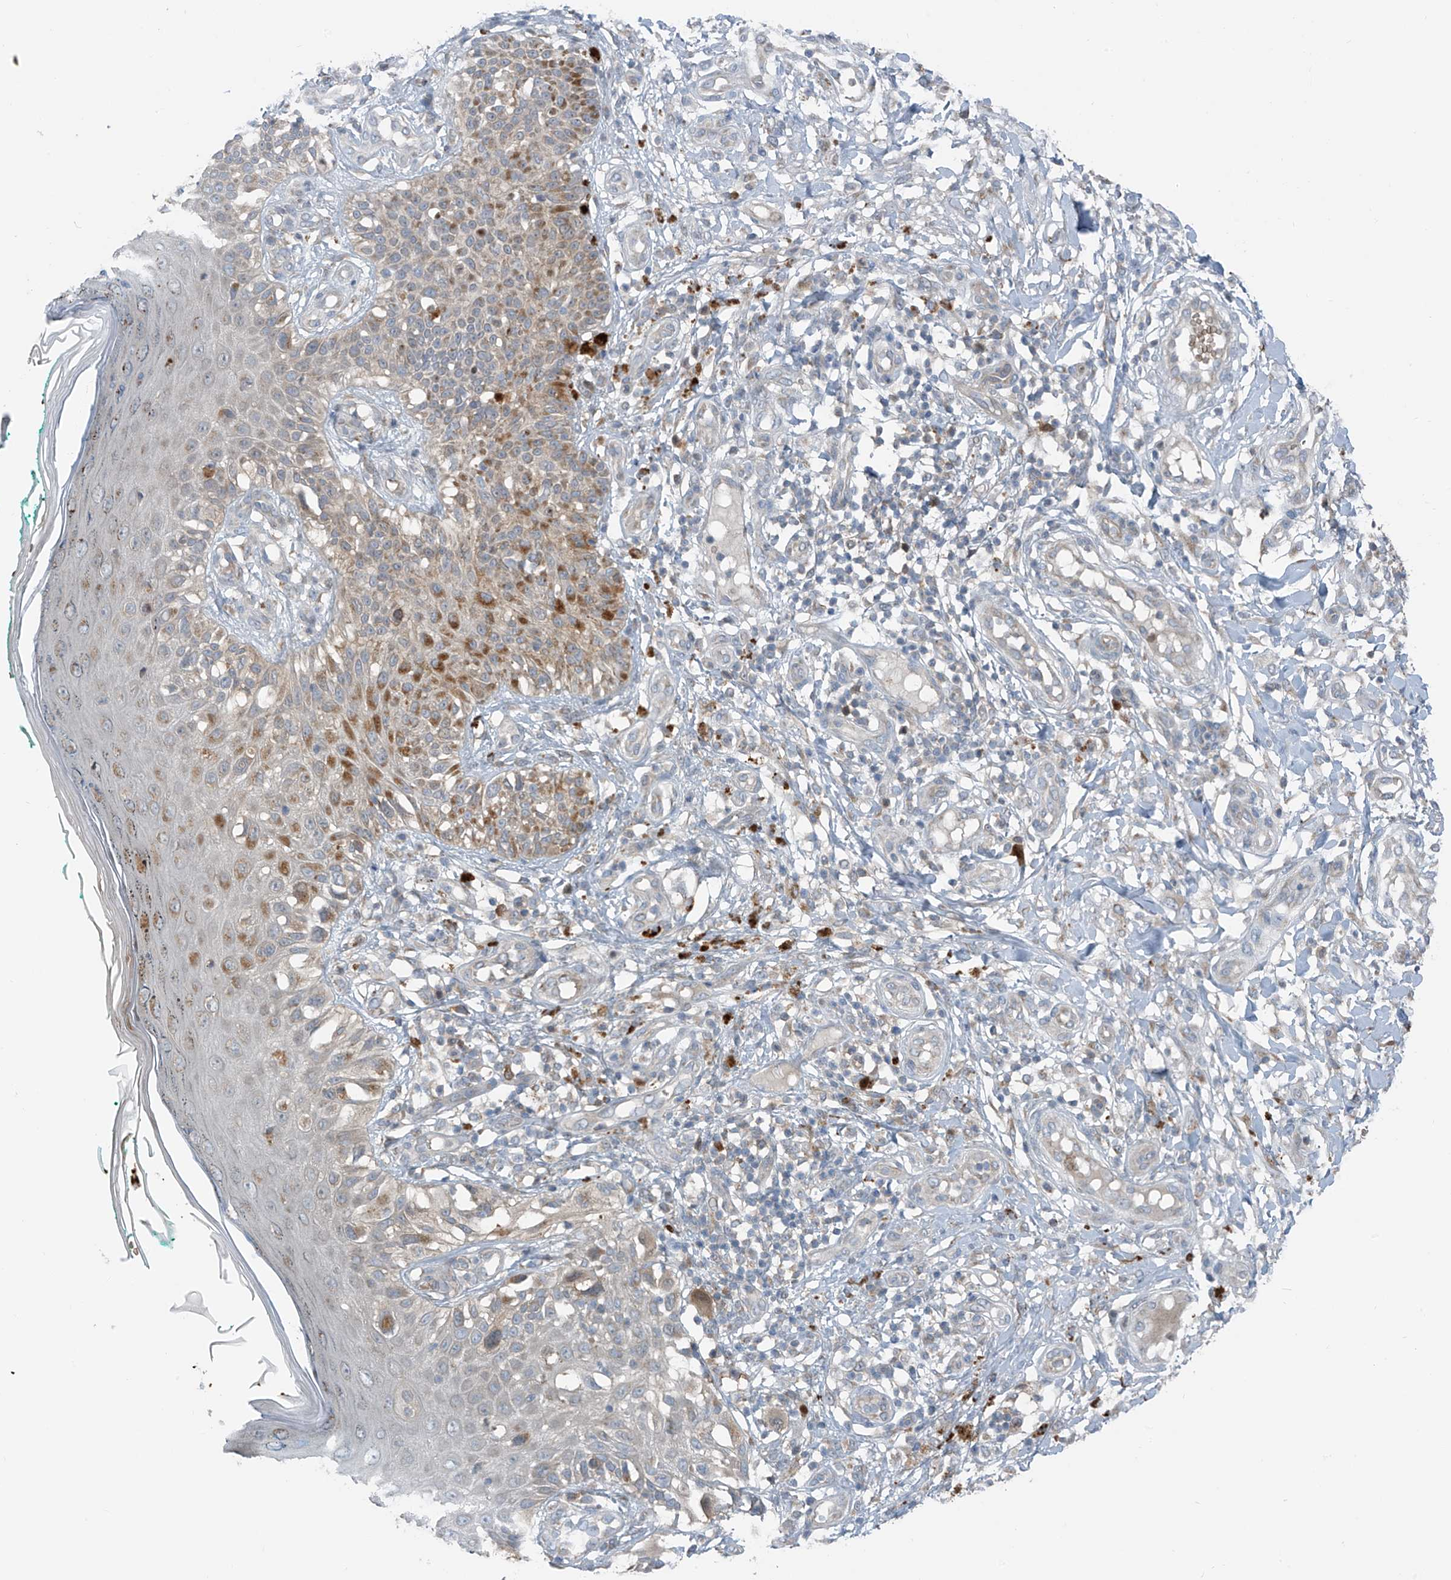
{"staining": {"intensity": "negative", "quantity": "none", "location": "none"}, "tissue": "melanoma", "cell_type": "Tumor cells", "image_type": "cancer", "snomed": [{"axis": "morphology", "description": "Malignant melanoma, NOS"}, {"axis": "topography", "description": "Skin"}], "caption": "Immunohistochemistry (IHC) image of neoplastic tissue: human malignant melanoma stained with DAB displays no significant protein expression in tumor cells.", "gene": "SLC12A6", "patient": {"sex": "female", "age": 81}}